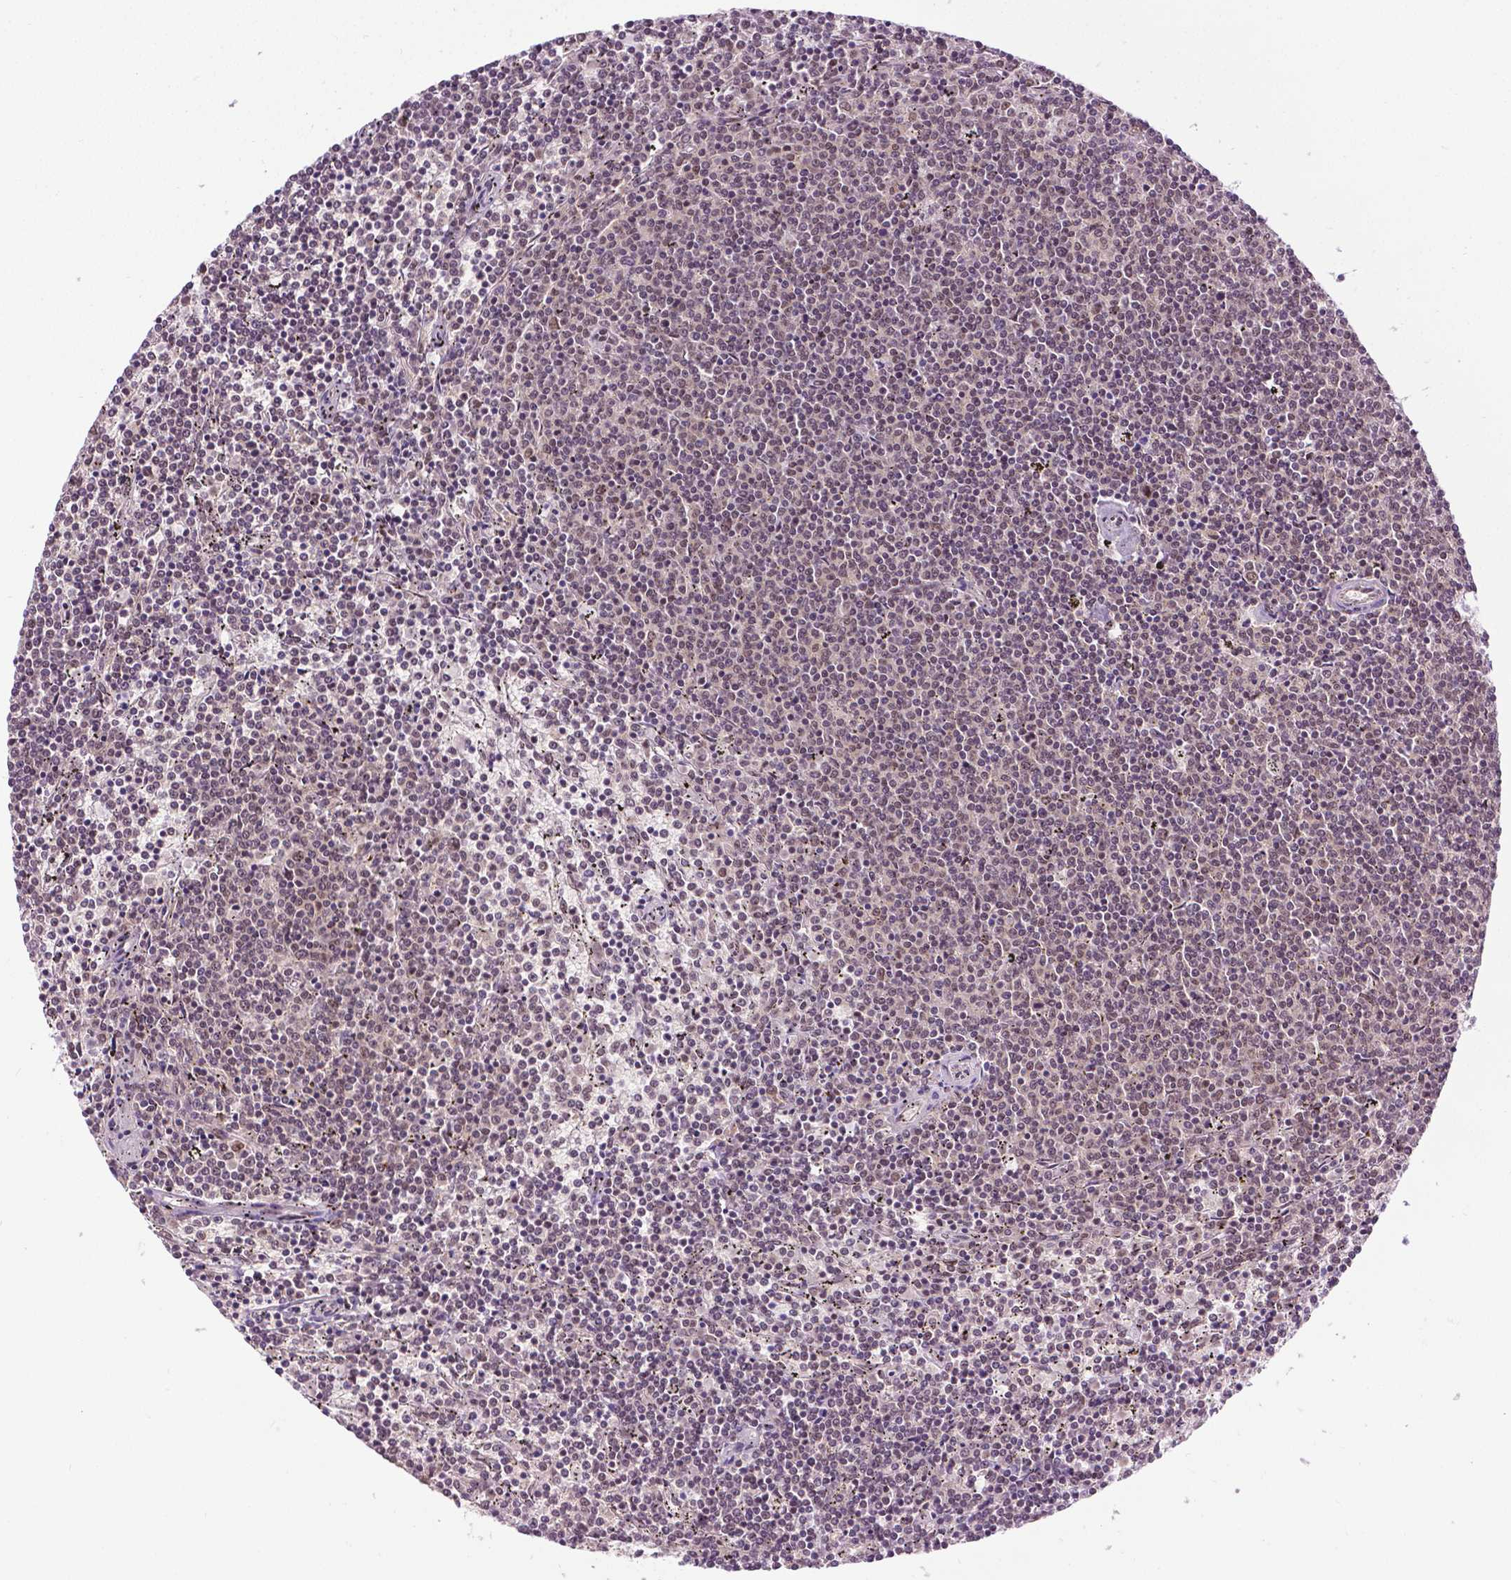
{"staining": {"intensity": "negative", "quantity": "none", "location": "none"}, "tissue": "lymphoma", "cell_type": "Tumor cells", "image_type": "cancer", "snomed": [{"axis": "morphology", "description": "Malignant lymphoma, non-Hodgkin's type, Low grade"}, {"axis": "topography", "description": "Spleen"}], "caption": "This histopathology image is of malignant lymphoma, non-Hodgkin's type (low-grade) stained with IHC to label a protein in brown with the nuclei are counter-stained blue. There is no staining in tumor cells. Brightfield microscopy of immunohistochemistry stained with DAB (brown) and hematoxylin (blue), captured at high magnification.", "gene": "UBQLN4", "patient": {"sex": "female", "age": 50}}